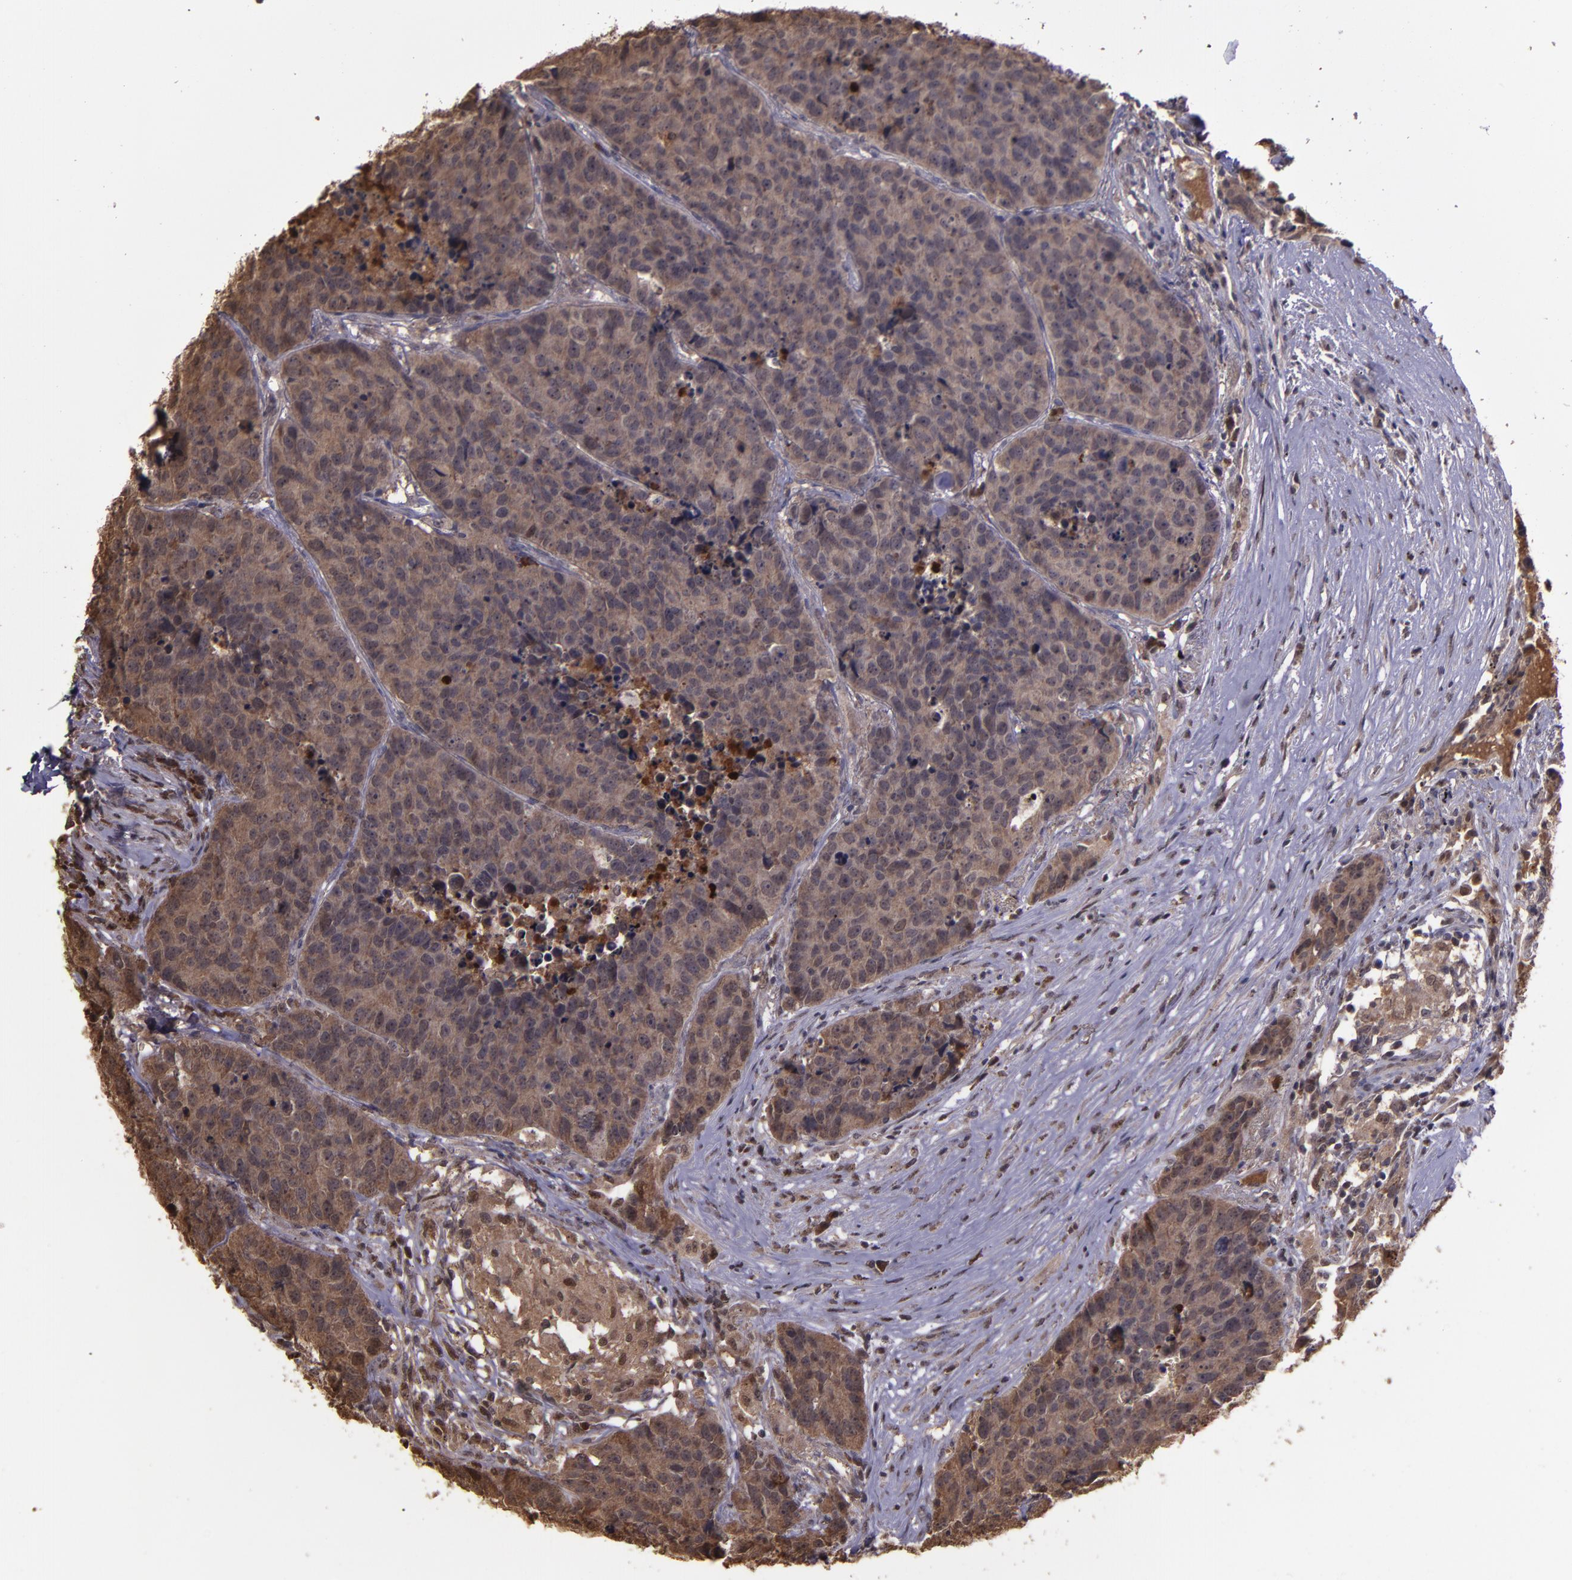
{"staining": {"intensity": "moderate", "quantity": ">75%", "location": "cytoplasmic/membranous"}, "tissue": "carcinoid", "cell_type": "Tumor cells", "image_type": "cancer", "snomed": [{"axis": "morphology", "description": "Carcinoid, malignant, NOS"}, {"axis": "topography", "description": "Lung"}], "caption": "This is a photomicrograph of immunohistochemistry (IHC) staining of carcinoid, which shows moderate positivity in the cytoplasmic/membranous of tumor cells.", "gene": "SERPINF2", "patient": {"sex": "male", "age": 60}}